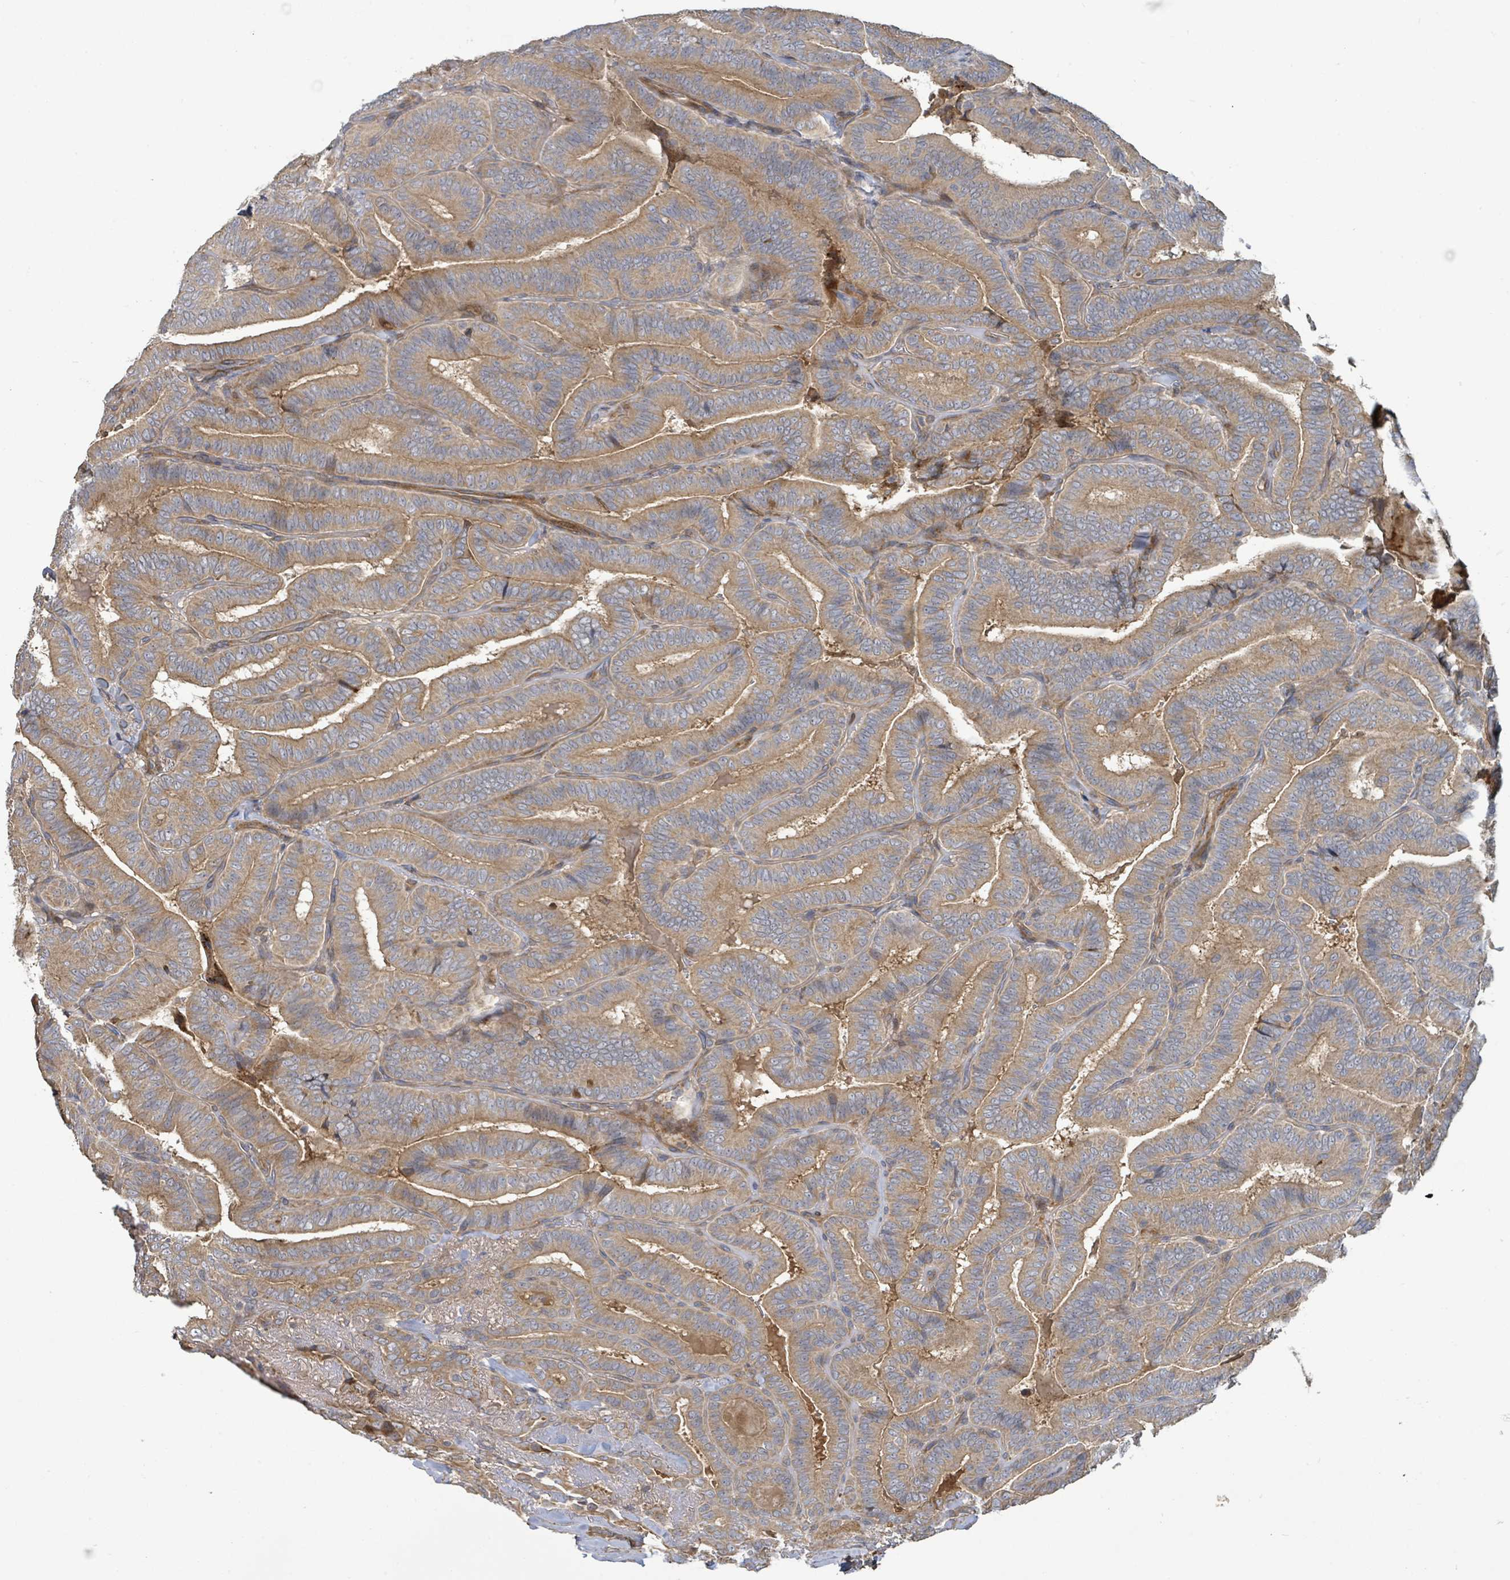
{"staining": {"intensity": "moderate", "quantity": ">75%", "location": "cytoplasmic/membranous"}, "tissue": "thyroid cancer", "cell_type": "Tumor cells", "image_type": "cancer", "snomed": [{"axis": "morphology", "description": "Papillary adenocarcinoma, NOS"}, {"axis": "topography", "description": "Thyroid gland"}], "caption": "Moderate cytoplasmic/membranous expression is appreciated in approximately >75% of tumor cells in thyroid papillary adenocarcinoma. The staining was performed using DAB (3,3'-diaminobenzidine) to visualize the protein expression in brown, while the nuclei were stained in blue with hematoxylin (Magnification: 20x).", "gene": "STARD4", "patient": {"sex": "male", "age": 61}}